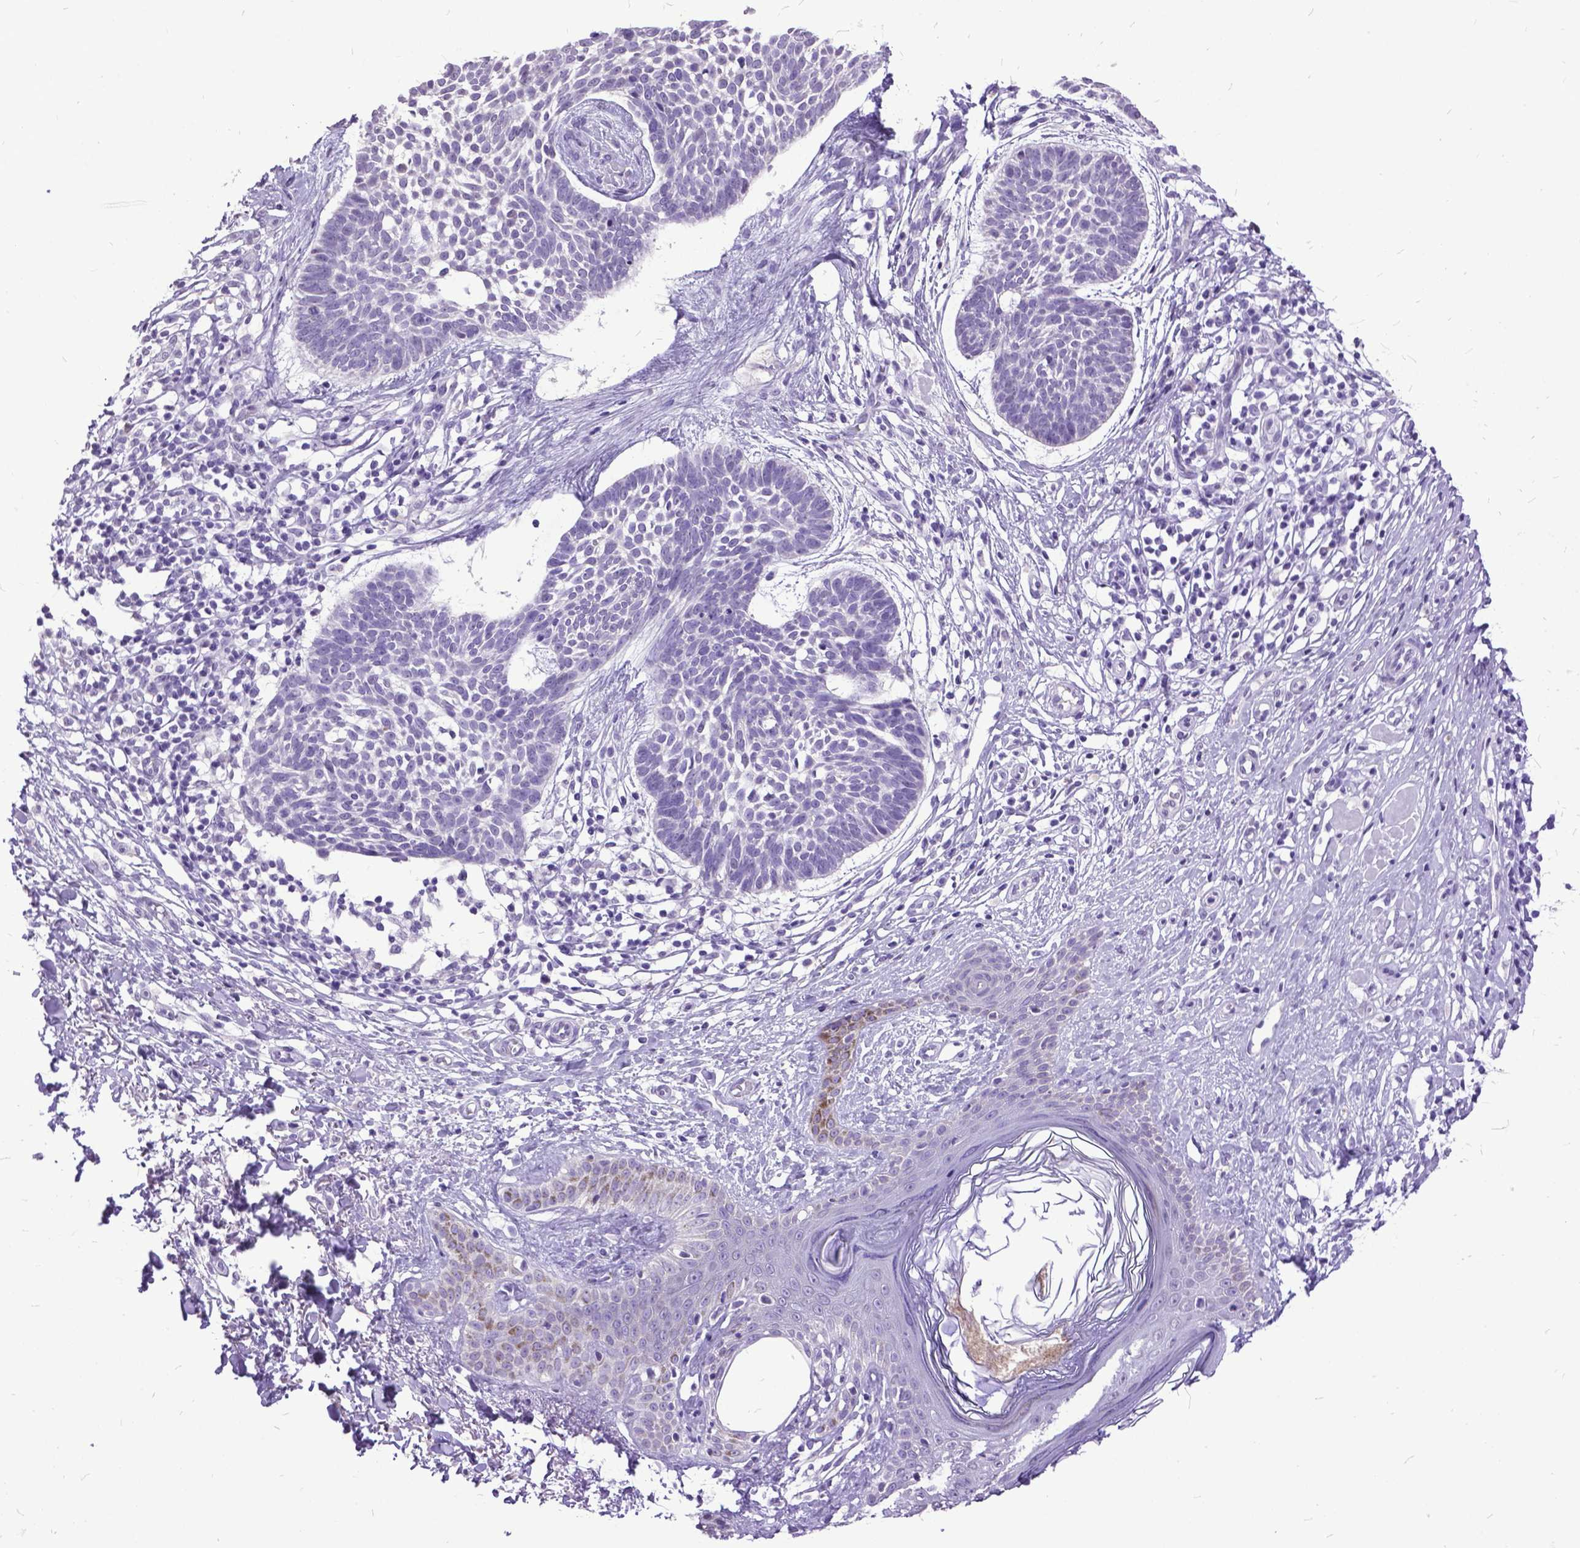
{"staining": {"intensity": "negative", "quantity": "none", "location": "none"}, "tissue": "skin cancer", "cell_type": "Tumor cells", "image_type": "cancer", "snomed": [{"axis": "morphology", "description": "Basal cell carcinoma"}, {"axis": "topography", "description": "Skin"}], "caption": "Tumor cells are negative for brown protein staining in skin cancer (basal cell carcinoma).", "gene": "MARCHF10", "patient": {"sex": "male", "age": 85}}